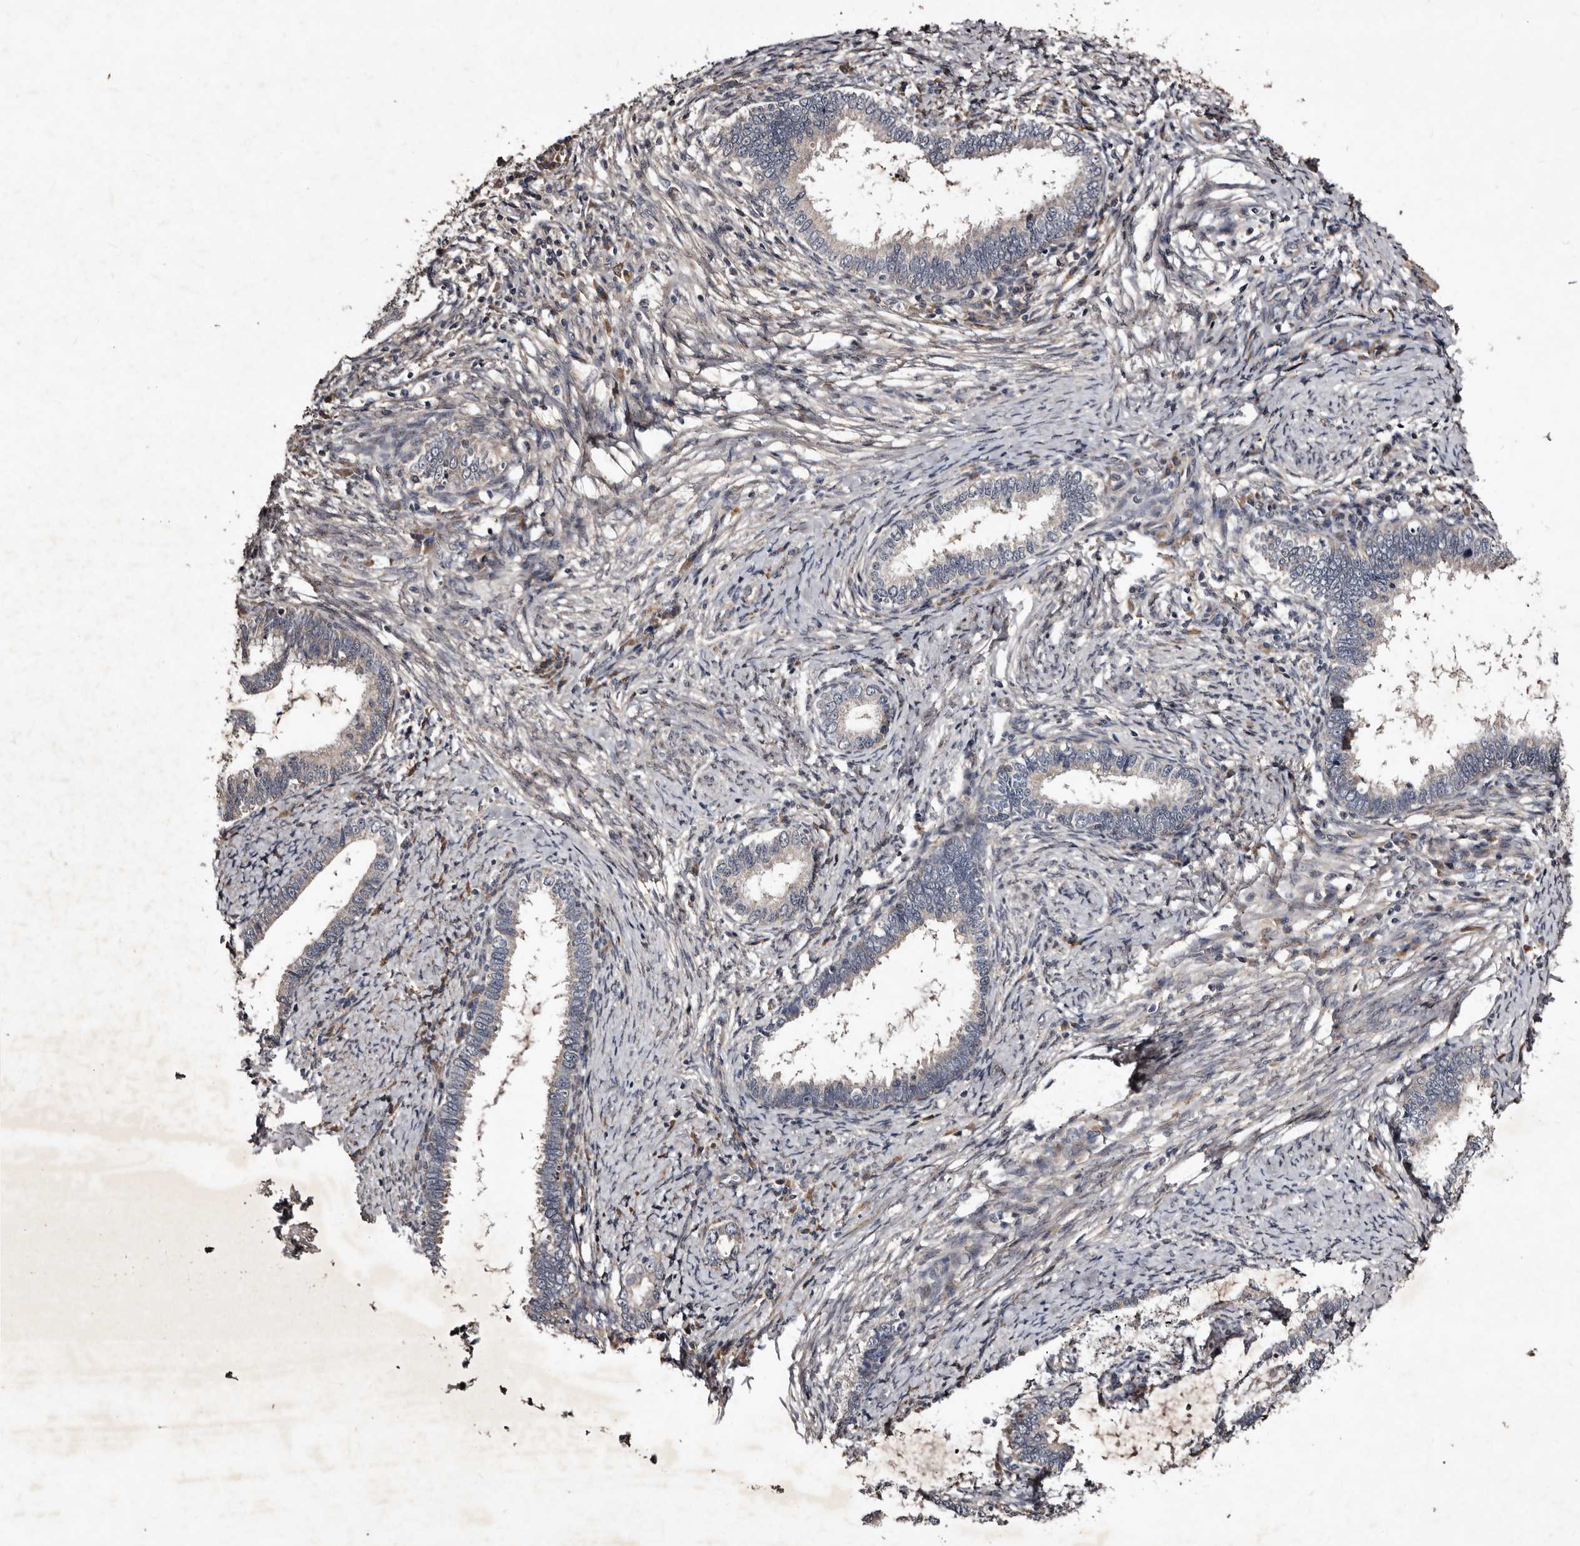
{"staining": {"intensity": "weak", "quantity": "<25%", "location": "cytoplasmic/membranous"}, "tissue": "cervical cancer", "cell_type": "Tumor cells", "image_type": "cancer", "snomed": [{"axis": "morphology", "description": "Adenocarcinoma, NOS"}, {"axis": "topography", "description": "Cervix"}], "caption": "Human adenocarcinoma (cervical) stained for a protein using immunohistochemistry (IHC) shows no positivity in tumor cells.", "gene": "MKRN3", "patient": {"sex": "female", "age": 36}}